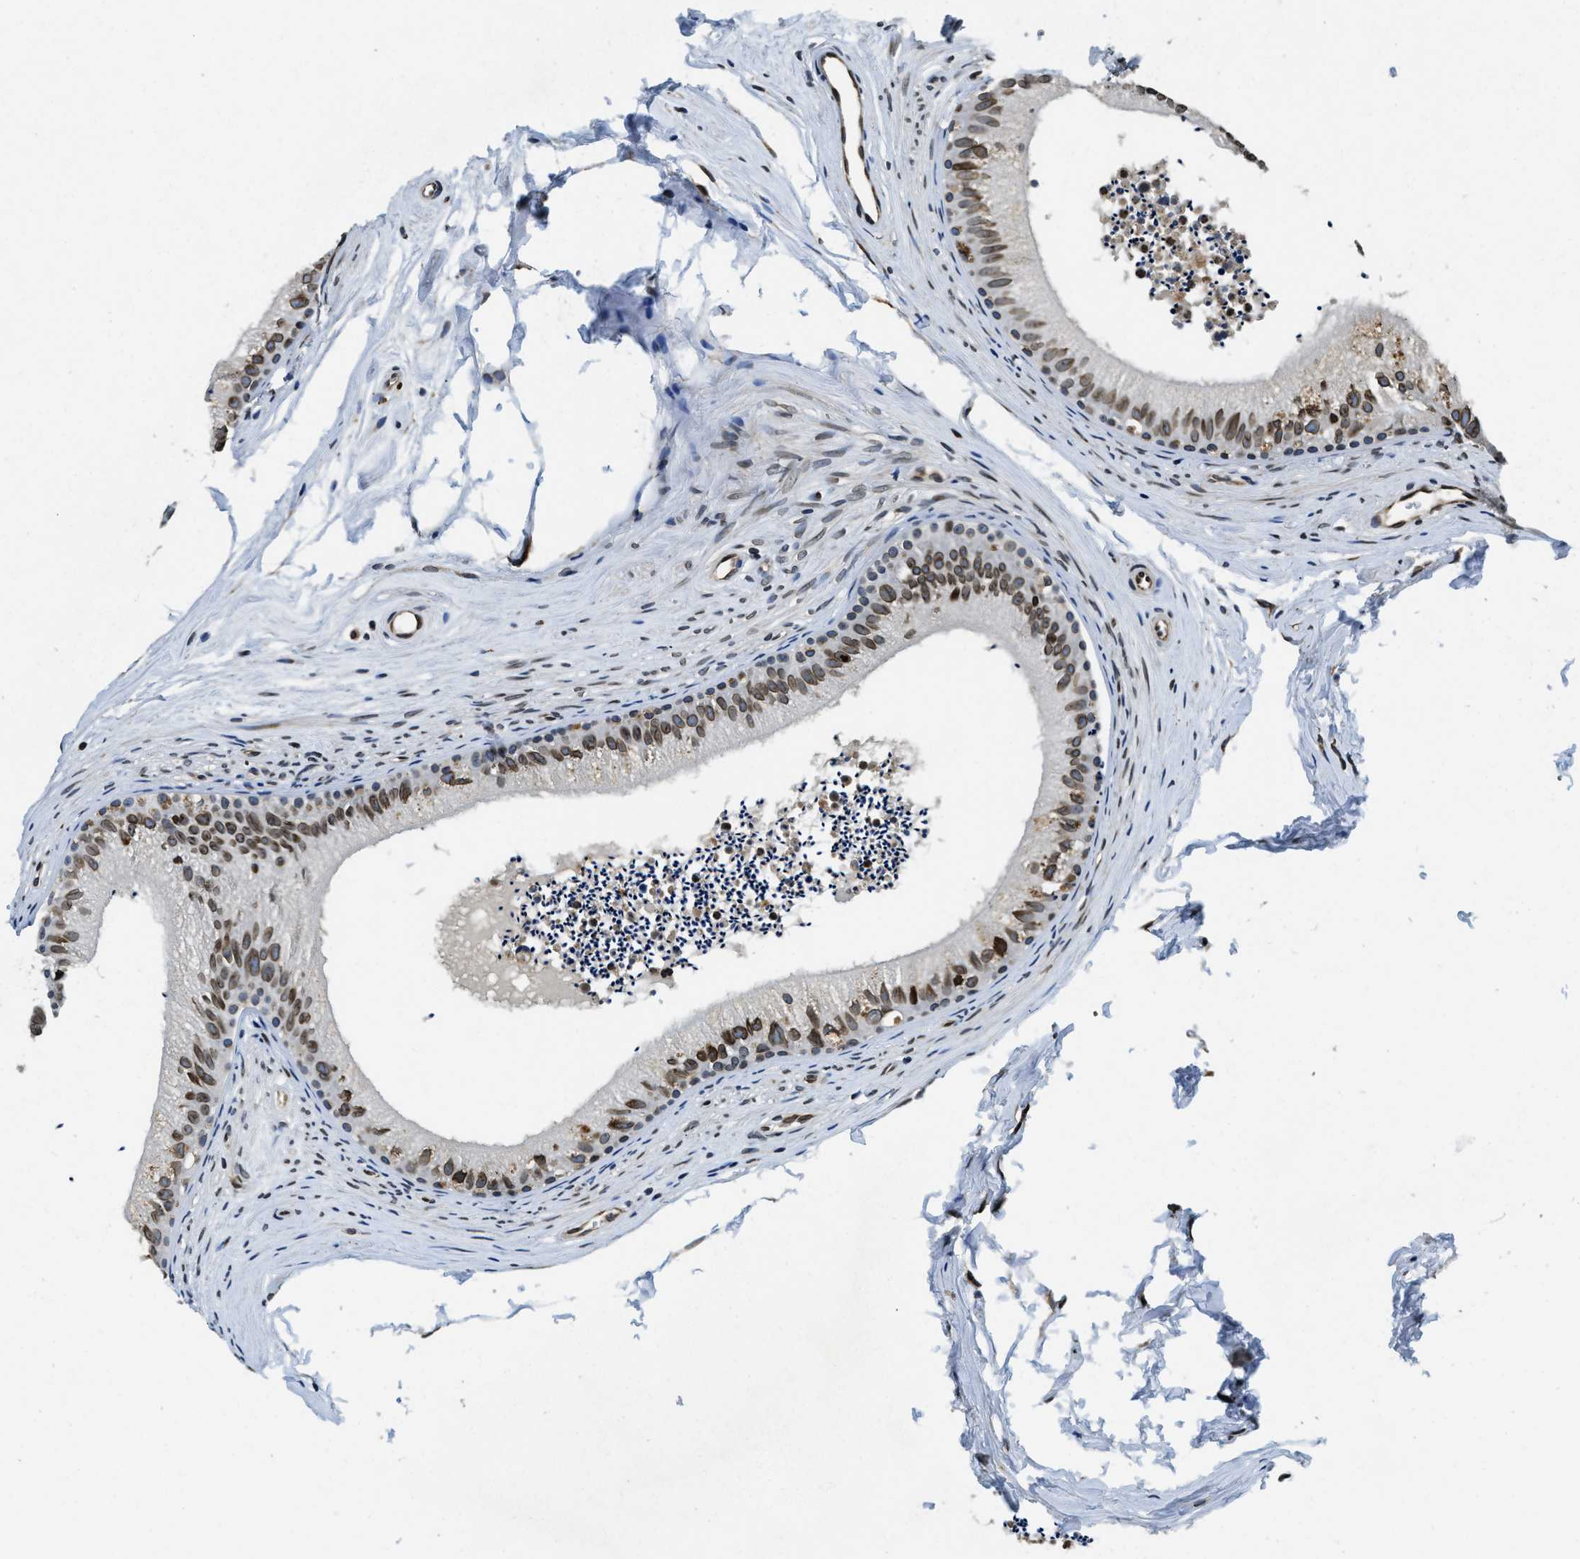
{"staining": {"intensity": "moderate", "quantity": ">75%", "location": "nuclear"}, "tissue": "epididymis", "cell_type": "Glandular cells", "image_type": "normal", "snomed": [{"axis": "morphology", "description": "Normal tissue, NOS"}, {"axis": "topography", "description": "Epididymis"}], "caption": "A micrograph of human epididymis stained for a protein reveals moderate nuclear brown staining in glandular cells. The staining was performed using DAB to visualize the protein expression in brown, while the nuclei were stained in blue with hematoxylin (Magnification: 20x).", "gene": "ZC3HC1", "patient": {"sex": "male", "age": 56}}